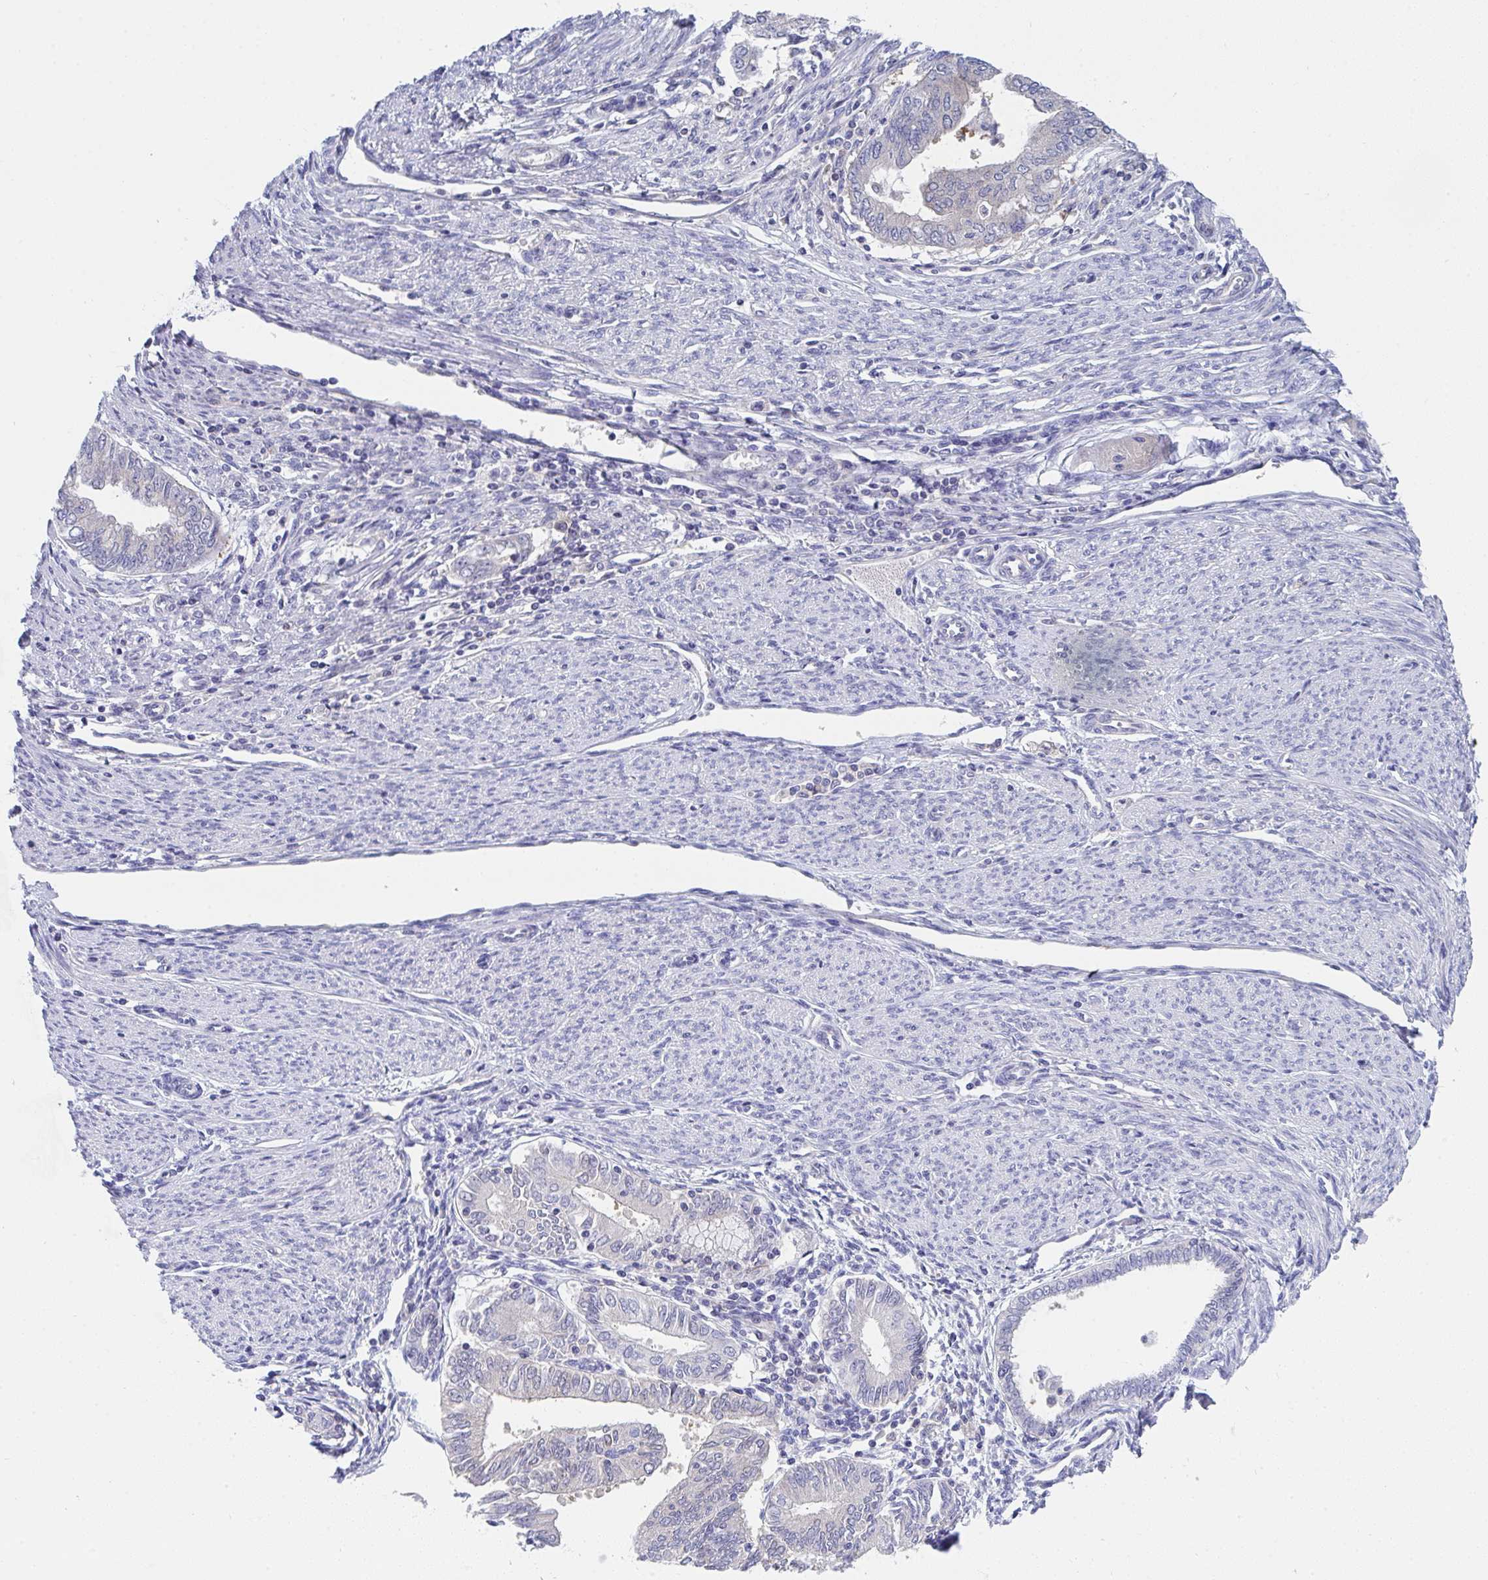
{"staining": {"intensity": "negative", "quantity": "none", "location": "none"}, "tissue": "endometrial cancer", "cell_type": "Tumor cells", "image_type": "cancer", "snomed": [{"axis": "morphology", "description": "Adenocarcinoma, NOS"}, {"axis": "topography", "description": "Endometrium"}], "caption": "High power microscopy micrograph of an immunohistochemistry image of endometrial cancer (adenocarcinoma), revealing no significant staining in tumor cells.", "gene": "P2RX3", "patient": {"sex": "female", "age": 79}}